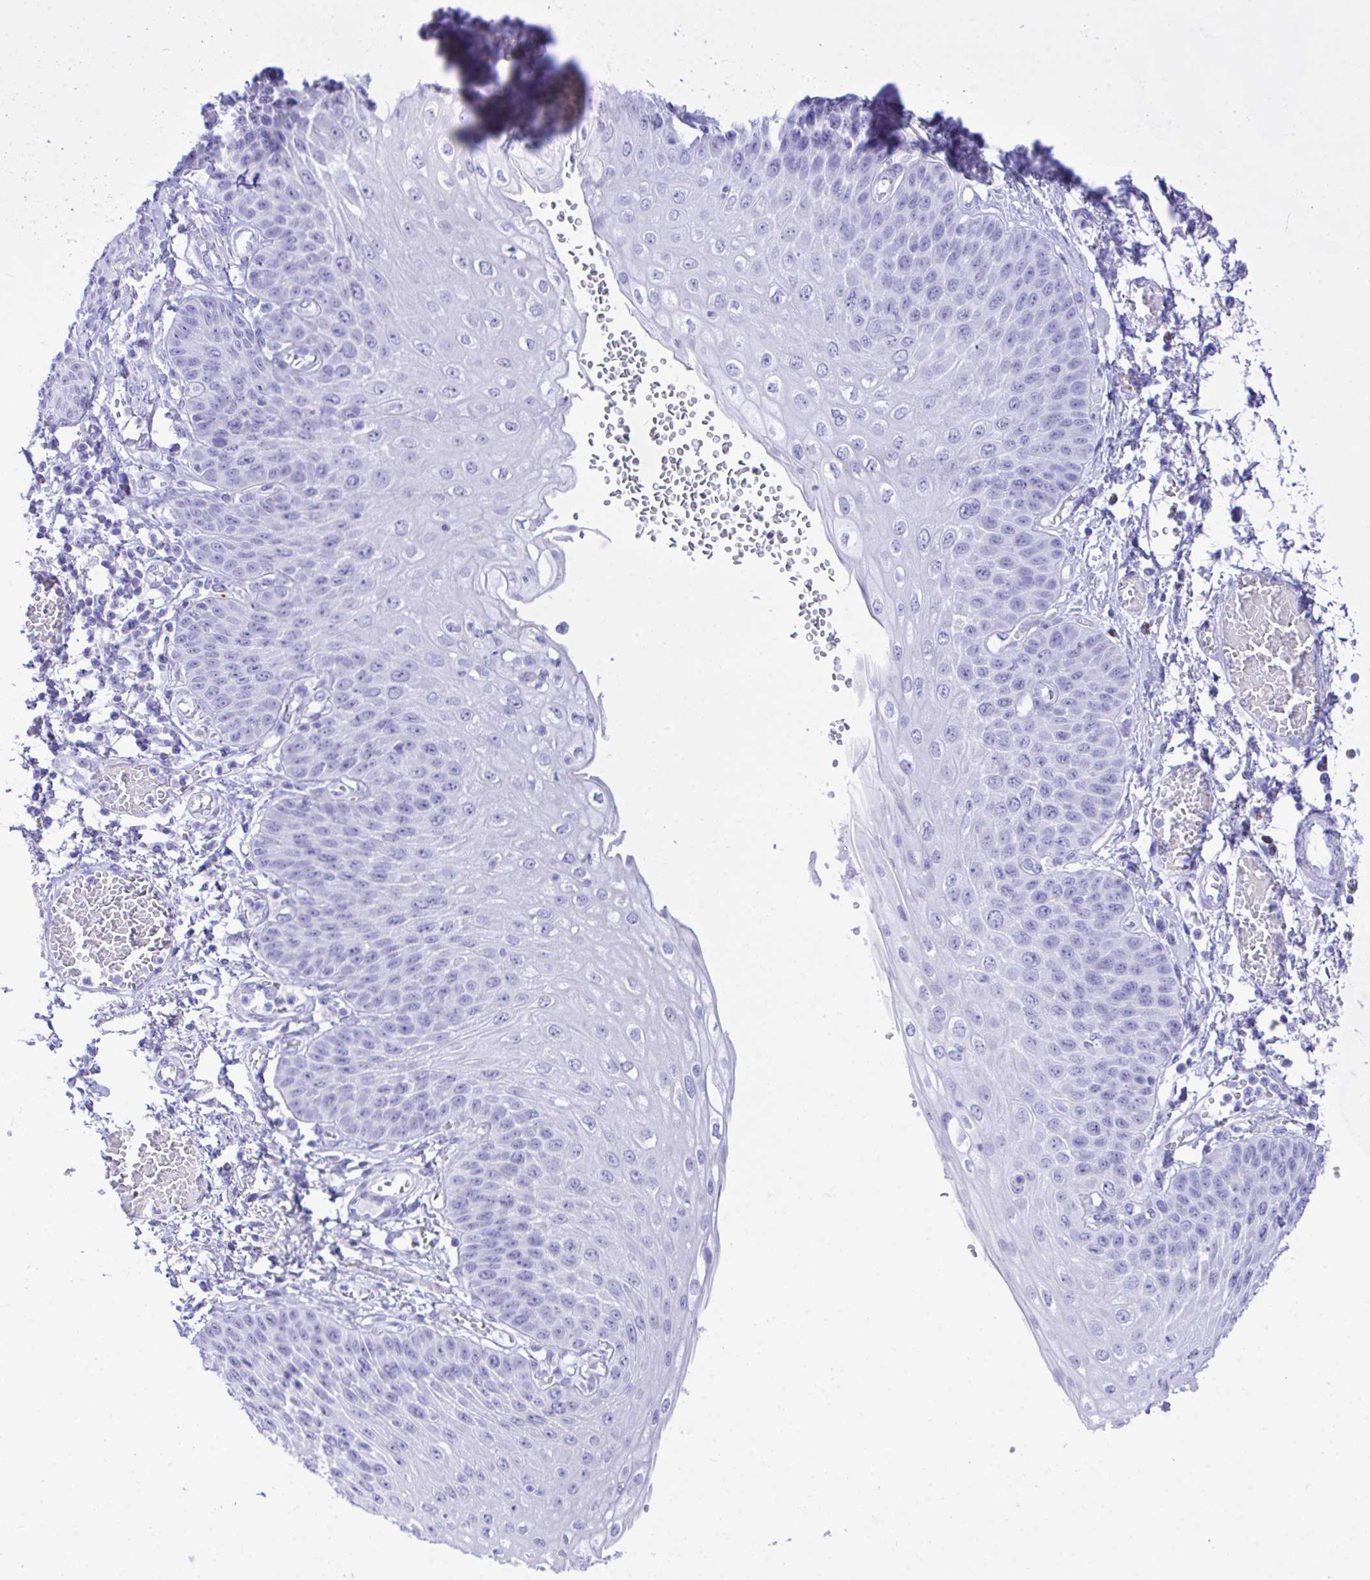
{"staining": {"intensity": "negative", "quantity": "none", "location": "none"}, "tissue": "esophagus", "cell_type": "Squamous epithelial cells", "image_type": "normal", "snomed": [{"axis": "morphology", "description": "Normal tissue, NOS"}, {"axis": "morphology", "description": "Adenocarcinoma, NOS"}, {"axis": "topography", "description": "Esophagus"}], "caption": "A photomicrograph of esophagus stained for a protein exhibits no brown staining in squamous epithelial cells. The staining is performed using DAB brown chromogen with nuclei counter-stained in using hematoxylin.", "gene": "SELENOV", "patient": {"sex": "male", "age": 81}}